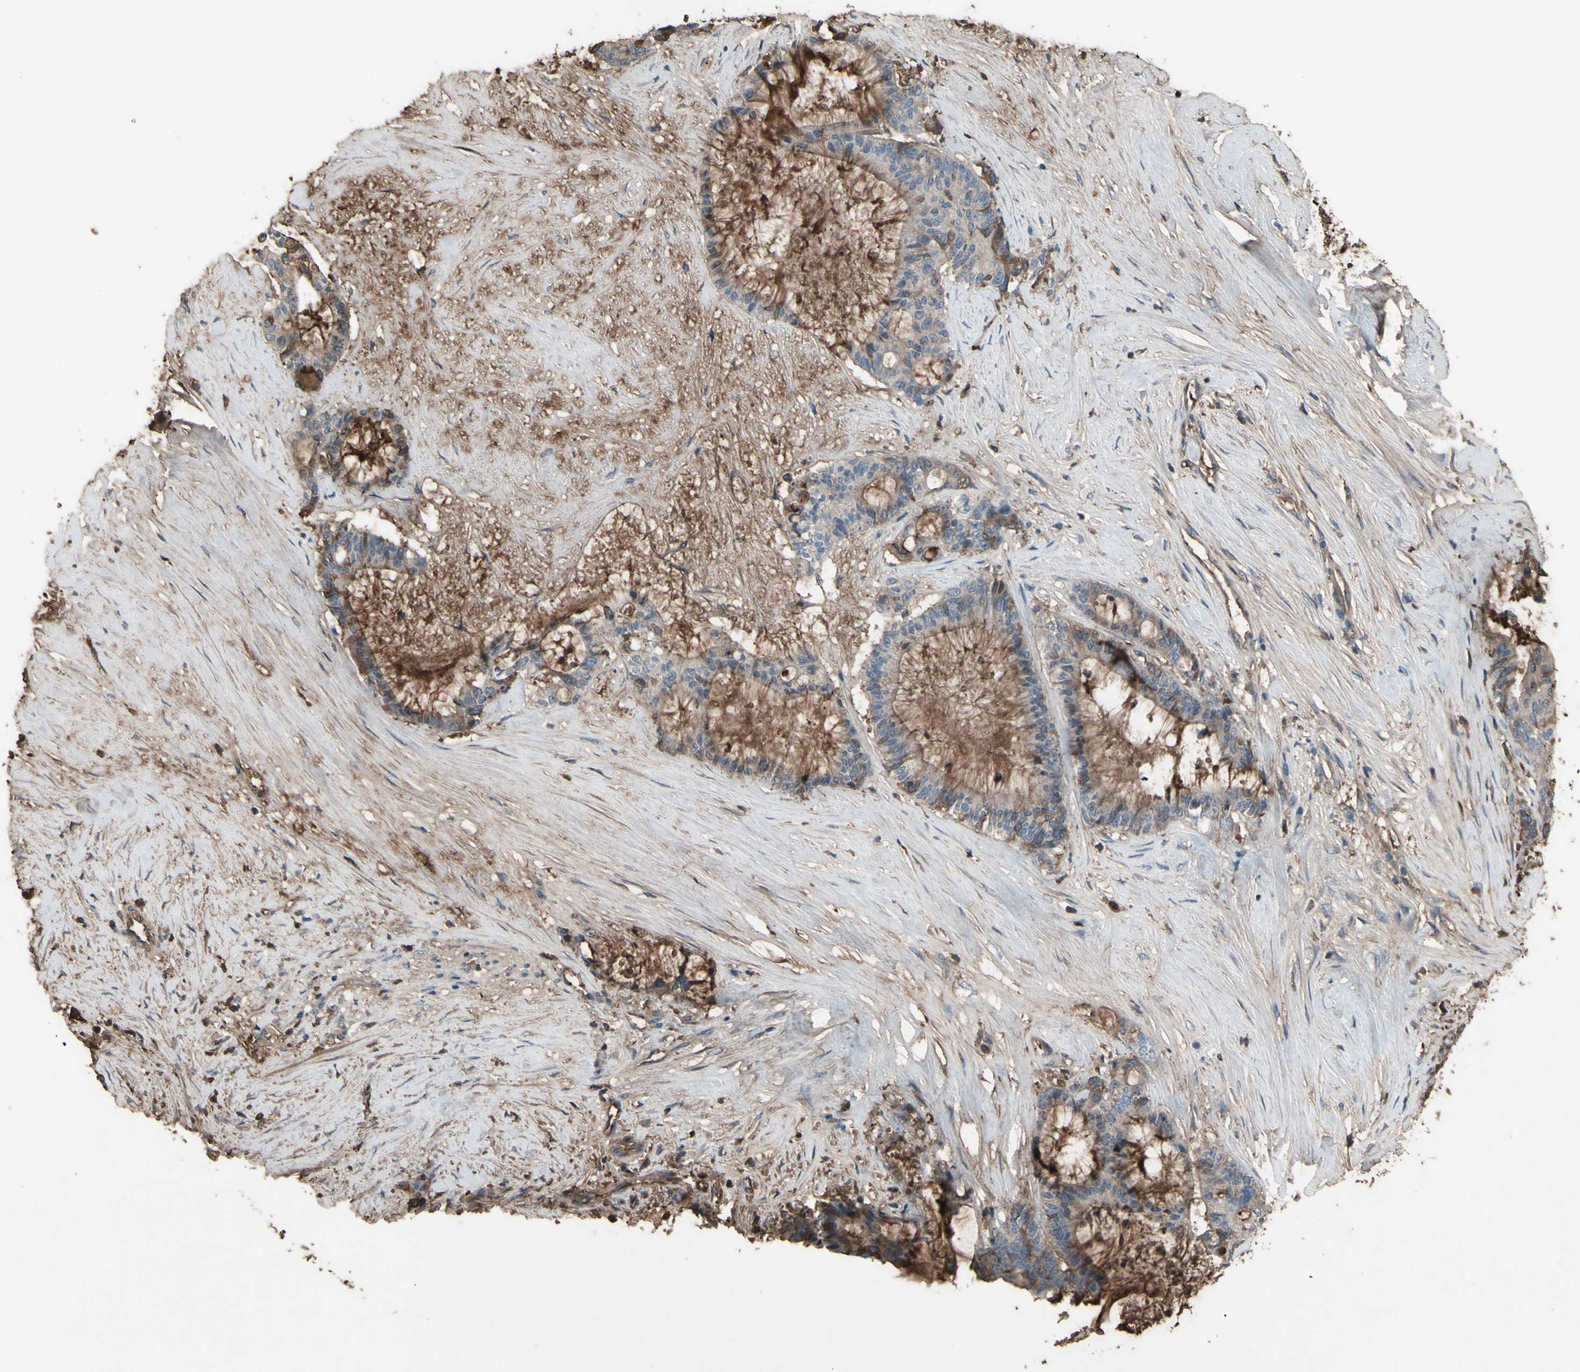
{"staining": {"intensity": "weak", "quantity": "25%-75%", "location": "cytoplasmic/membranous"}, "tissue": "liver cancer", "cell_type": "Tumor cells", "image_type": "cancer", "snomed": [{"axis": "morphology", "description": "Cholangiocarcinoma"}, {"axis": "topography", "description": "Liver"}], "caption": "This micrograph reveals IHC staining of human liver cholangiocarcinoma, with low weak cytoplasmic/membranous positivity in approximately 25%-75% of tumor cells.", "gene": "PTGDS", "patient": {"sex": "female", "age": 73}}